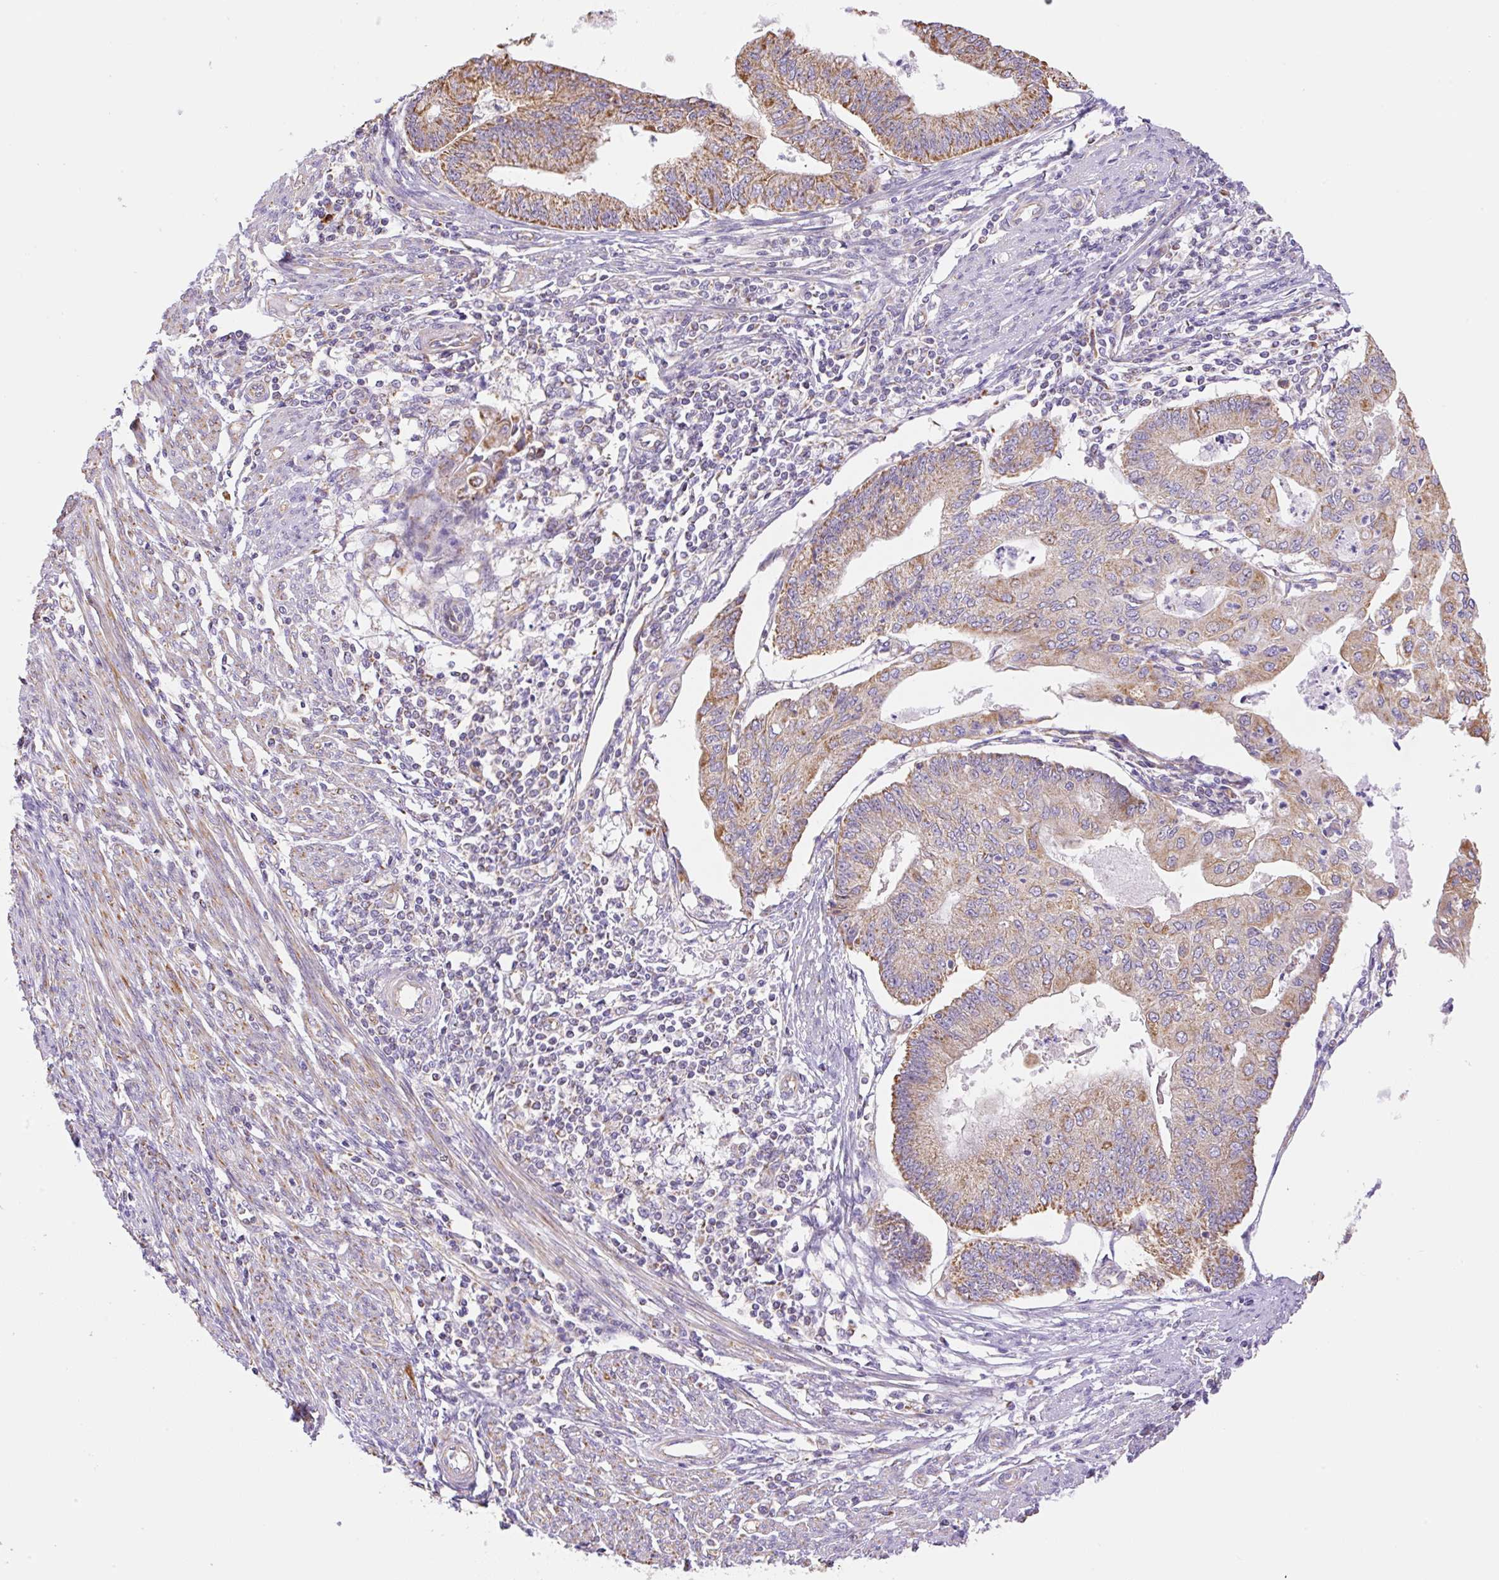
{"staining": {"intensity": "moderate", "quantity": ">75%", "location": "cytoplasmic/membranous"}, "tissue": "endometrial cancer", "cell_type": "Tumor cells", "image_type": "cancer", "snomed": [{"axis": "morphology", "description": "Adenocarcinoma, NOS"}, {"axis": "topography", "description": "Endometrium"}], "caption": "A brown stain highlights moderate cytoplasmic/membranous positivity of a protein in human endometrial cancer tumor cells.", "gene": "ESAM", "patient": {"sex": "female", "age": 56}}